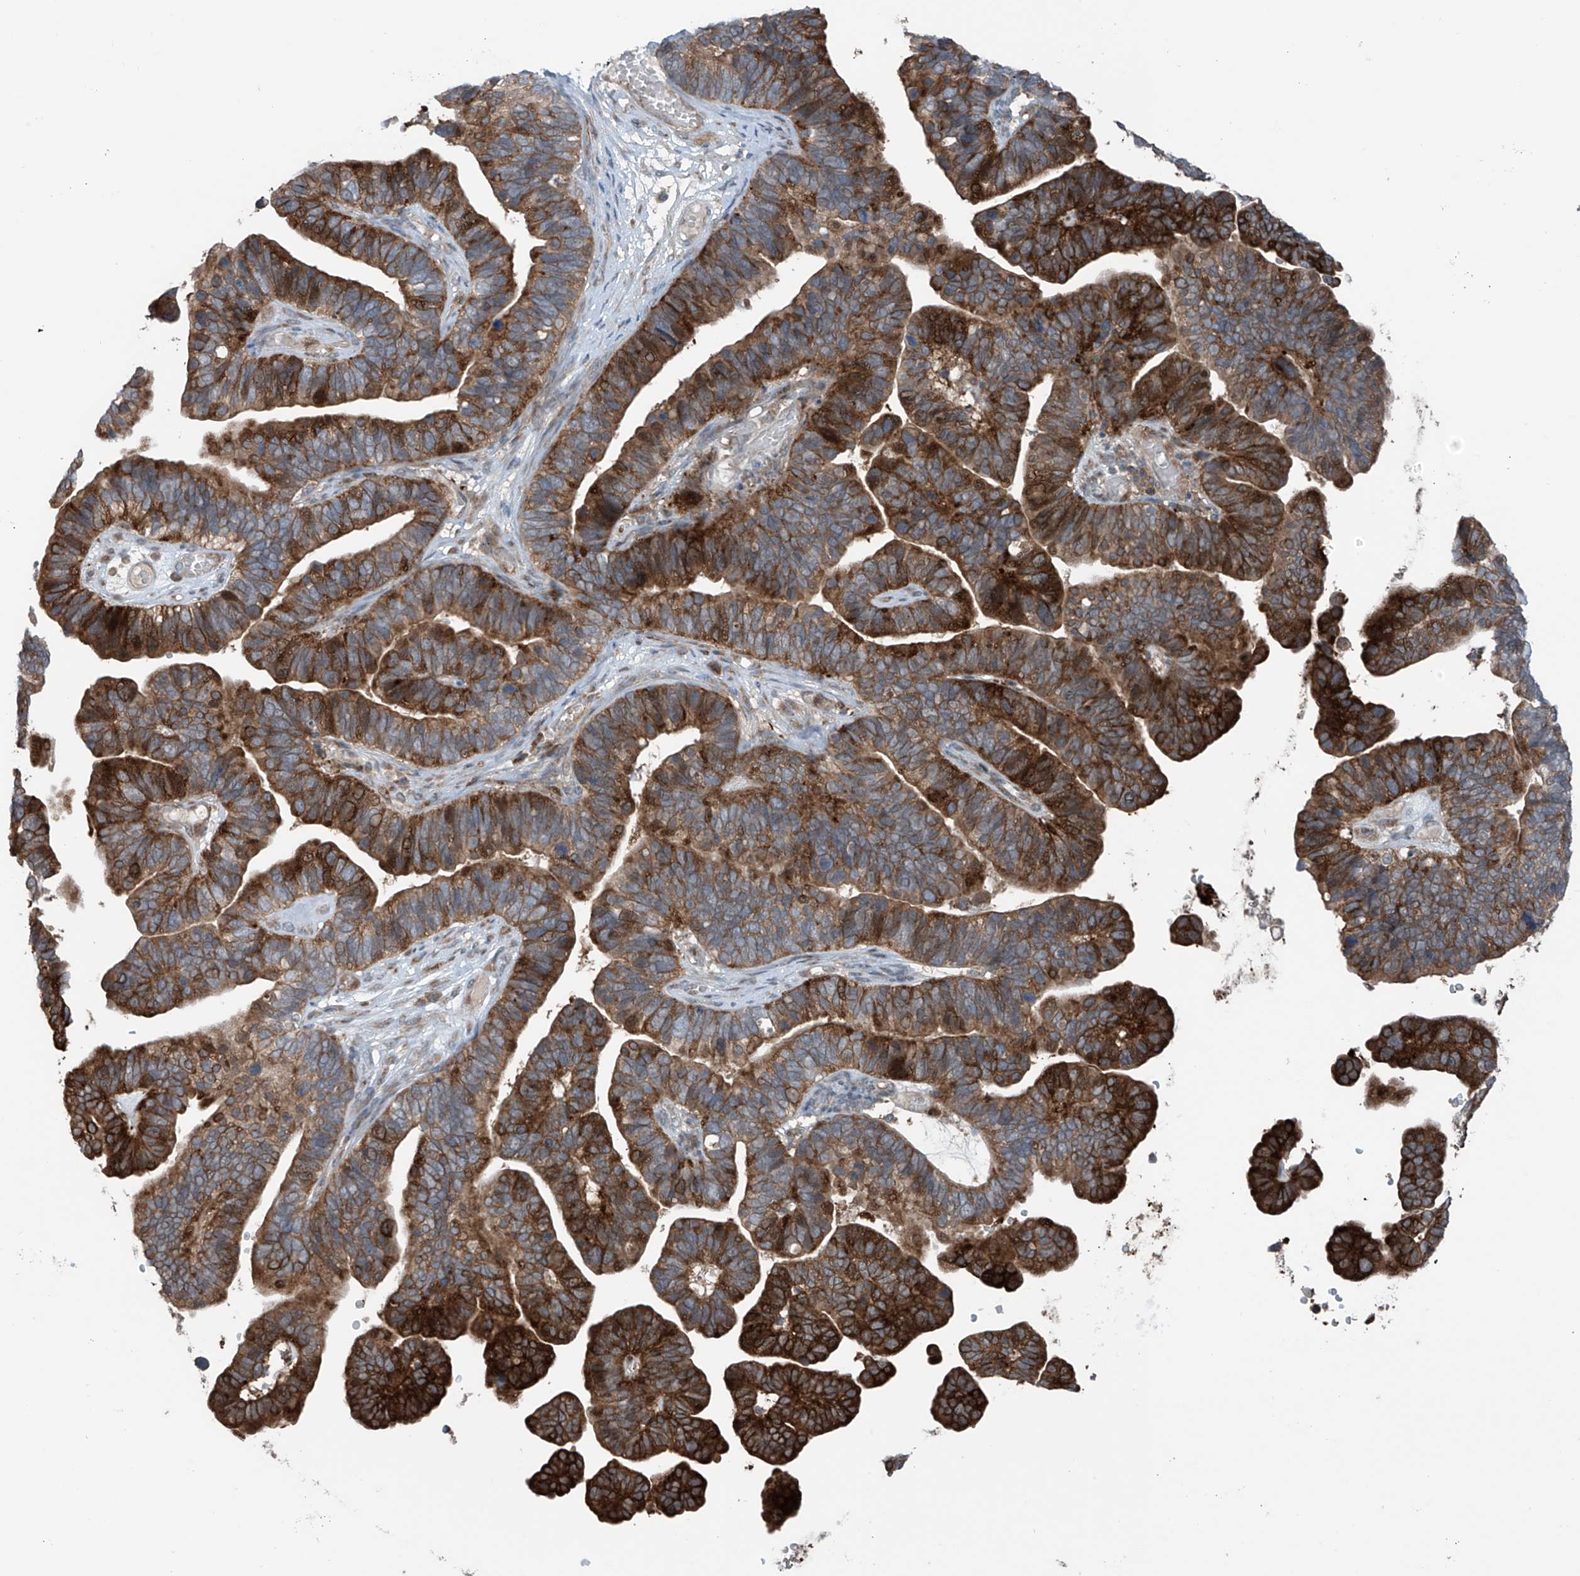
{"staining": {"intensity": "strong", "quantity": ">75%", "location": "cytoplasmic/membranous"}, "tissue": "ovarian cancer", "cell_type": "Tumor cells", "image_type": "cancer", "snomed": [{"axis": "morphology", "description": "Cystadenocarcinoma, serous, NOS"}, {"axis": "topography", "description": "Ovary"}], "caption": "This is a photomicrograph of IHC staining of ovarian cancer, which shows strong expression in the cytoplasmic/membranous of tumor cells.", "gene": "SAMD3", "patient": {"sex": "female", "age": 56}}